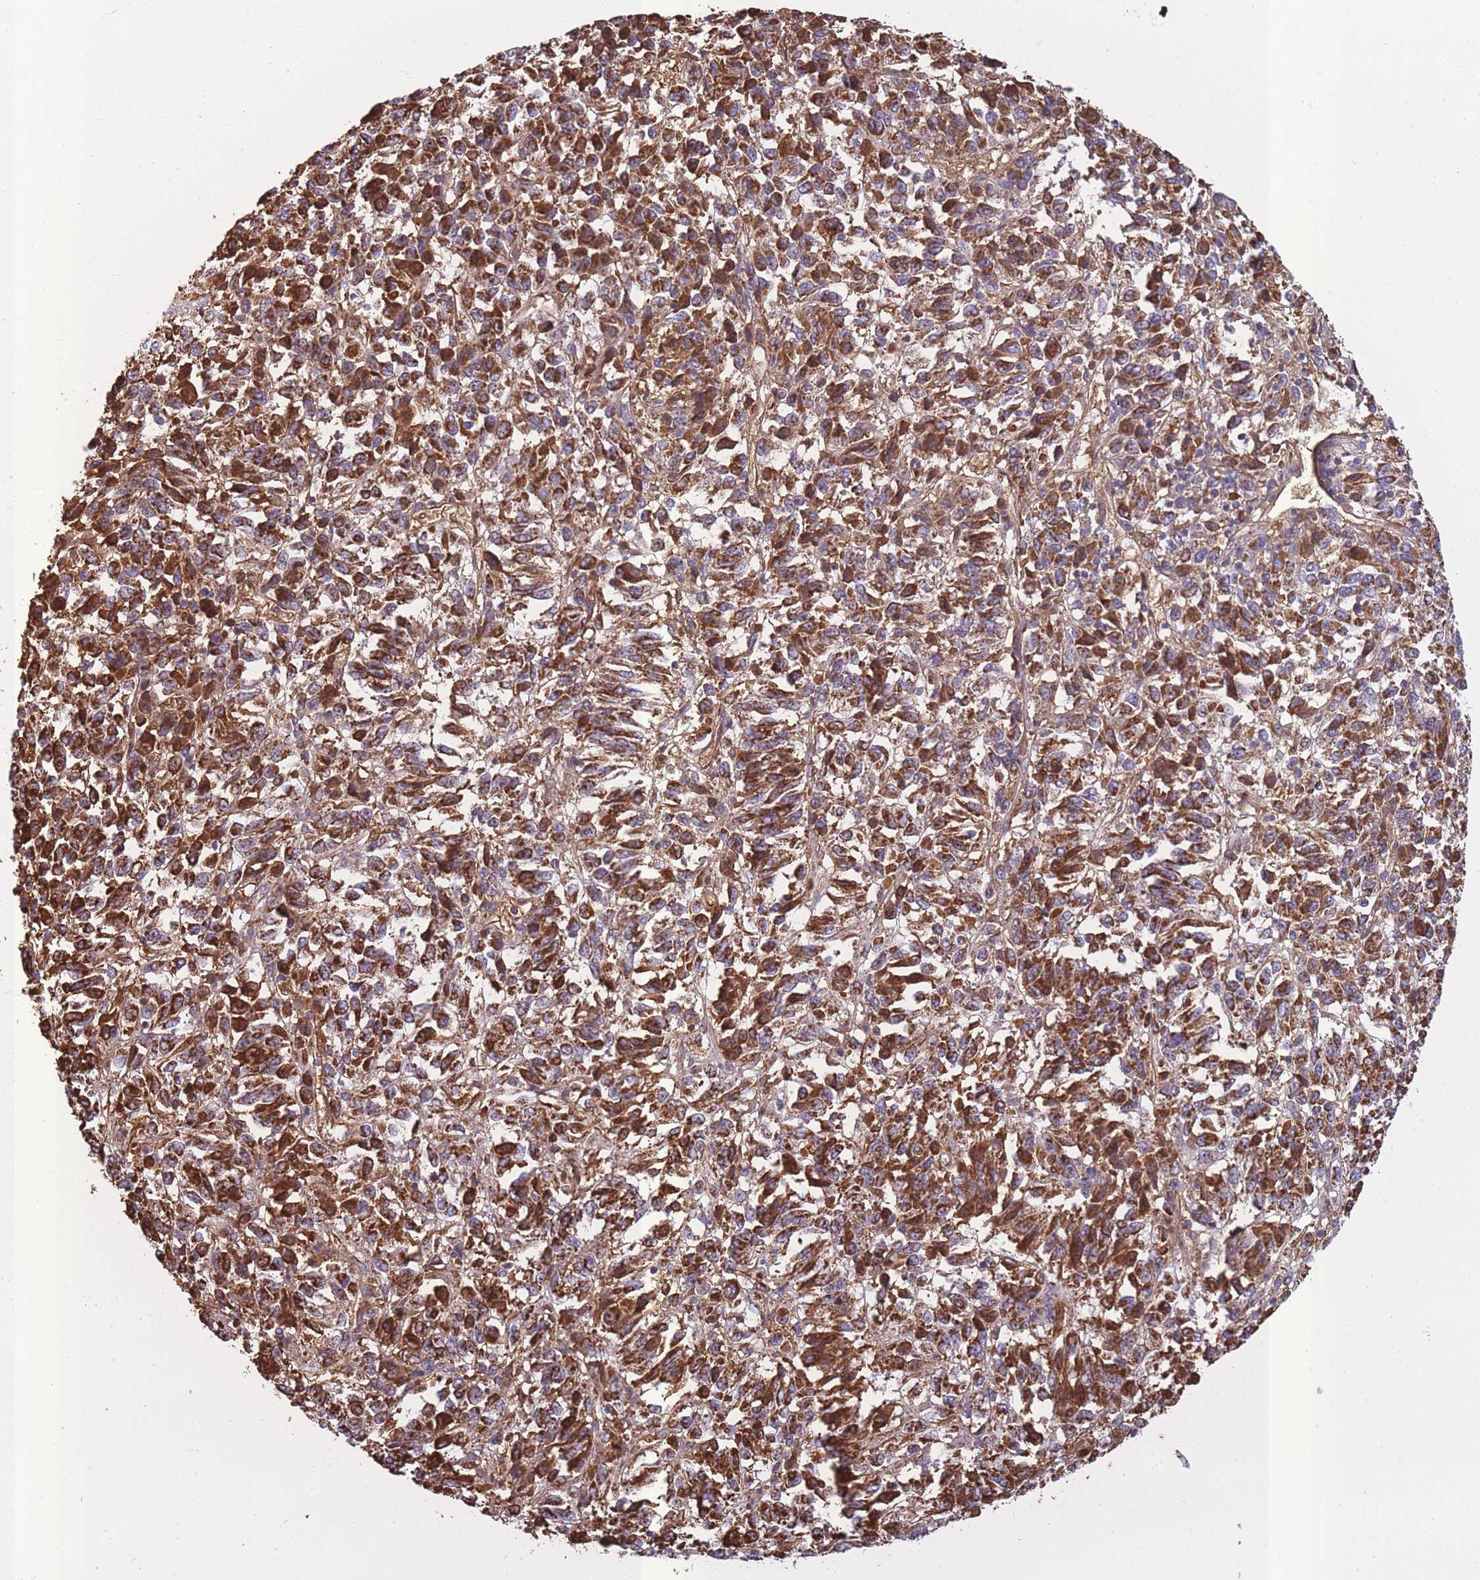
{"staining": {"intensity": "strong", "quantity": ">75%", "location": "cytoplasmic/membranous"}, "tissue": "melanoma", "cell_type": "Tumor cells", "image_type": "cancer", "snomed": [{"axis": "morphology", "description": "Malignant melanoma, Metastatic site"}, {"axis": "topography", "description": "Lung"}], "caption": "Melanoma tissue demonstrates strong cytoplasmic/membranous expression in approximately >75% of tumor cells, visualized by immunohistochemistry.", "gene": "KAT2A", "patient": {"sex": "male", "age": 64}}